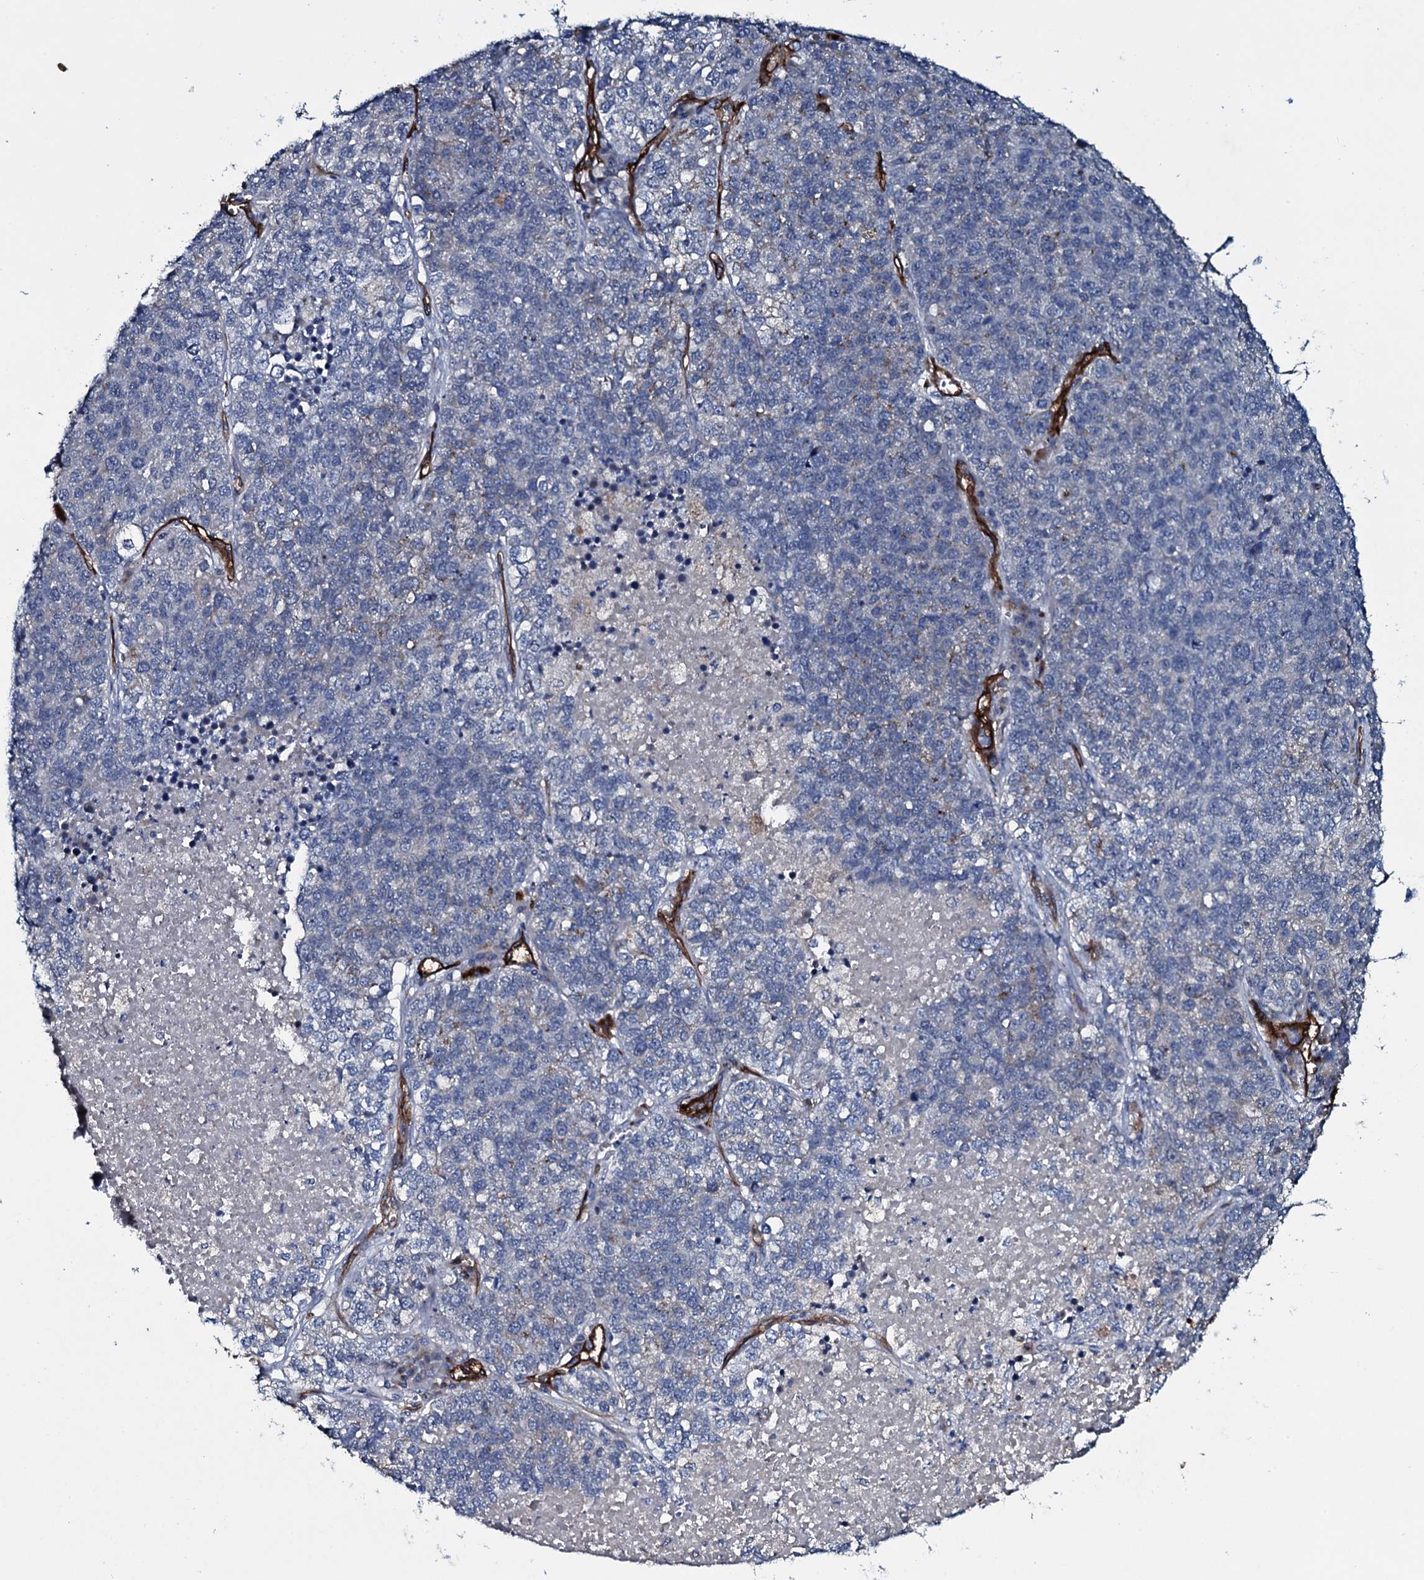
{"staining": {"intensity": "negative", "quantity": "none", "location": "none"}, "tissue": "lung cancer", "cell_type": "Tumor cells", "image_type": "cancer", "snomed": [{"axis": "morphology", "description": "Adenocarcinoma, NOS"}, {"axis": "topography", "description": "Lung"}], "caption": "DAB (3,3'-diaminobenzidine) immunohistochemical staining of lung adenocarcinoma exhibits no significant positivity in tumor cells.", "gene": "CLEC14A", "patient": {"sex": "male", "age": 49}}